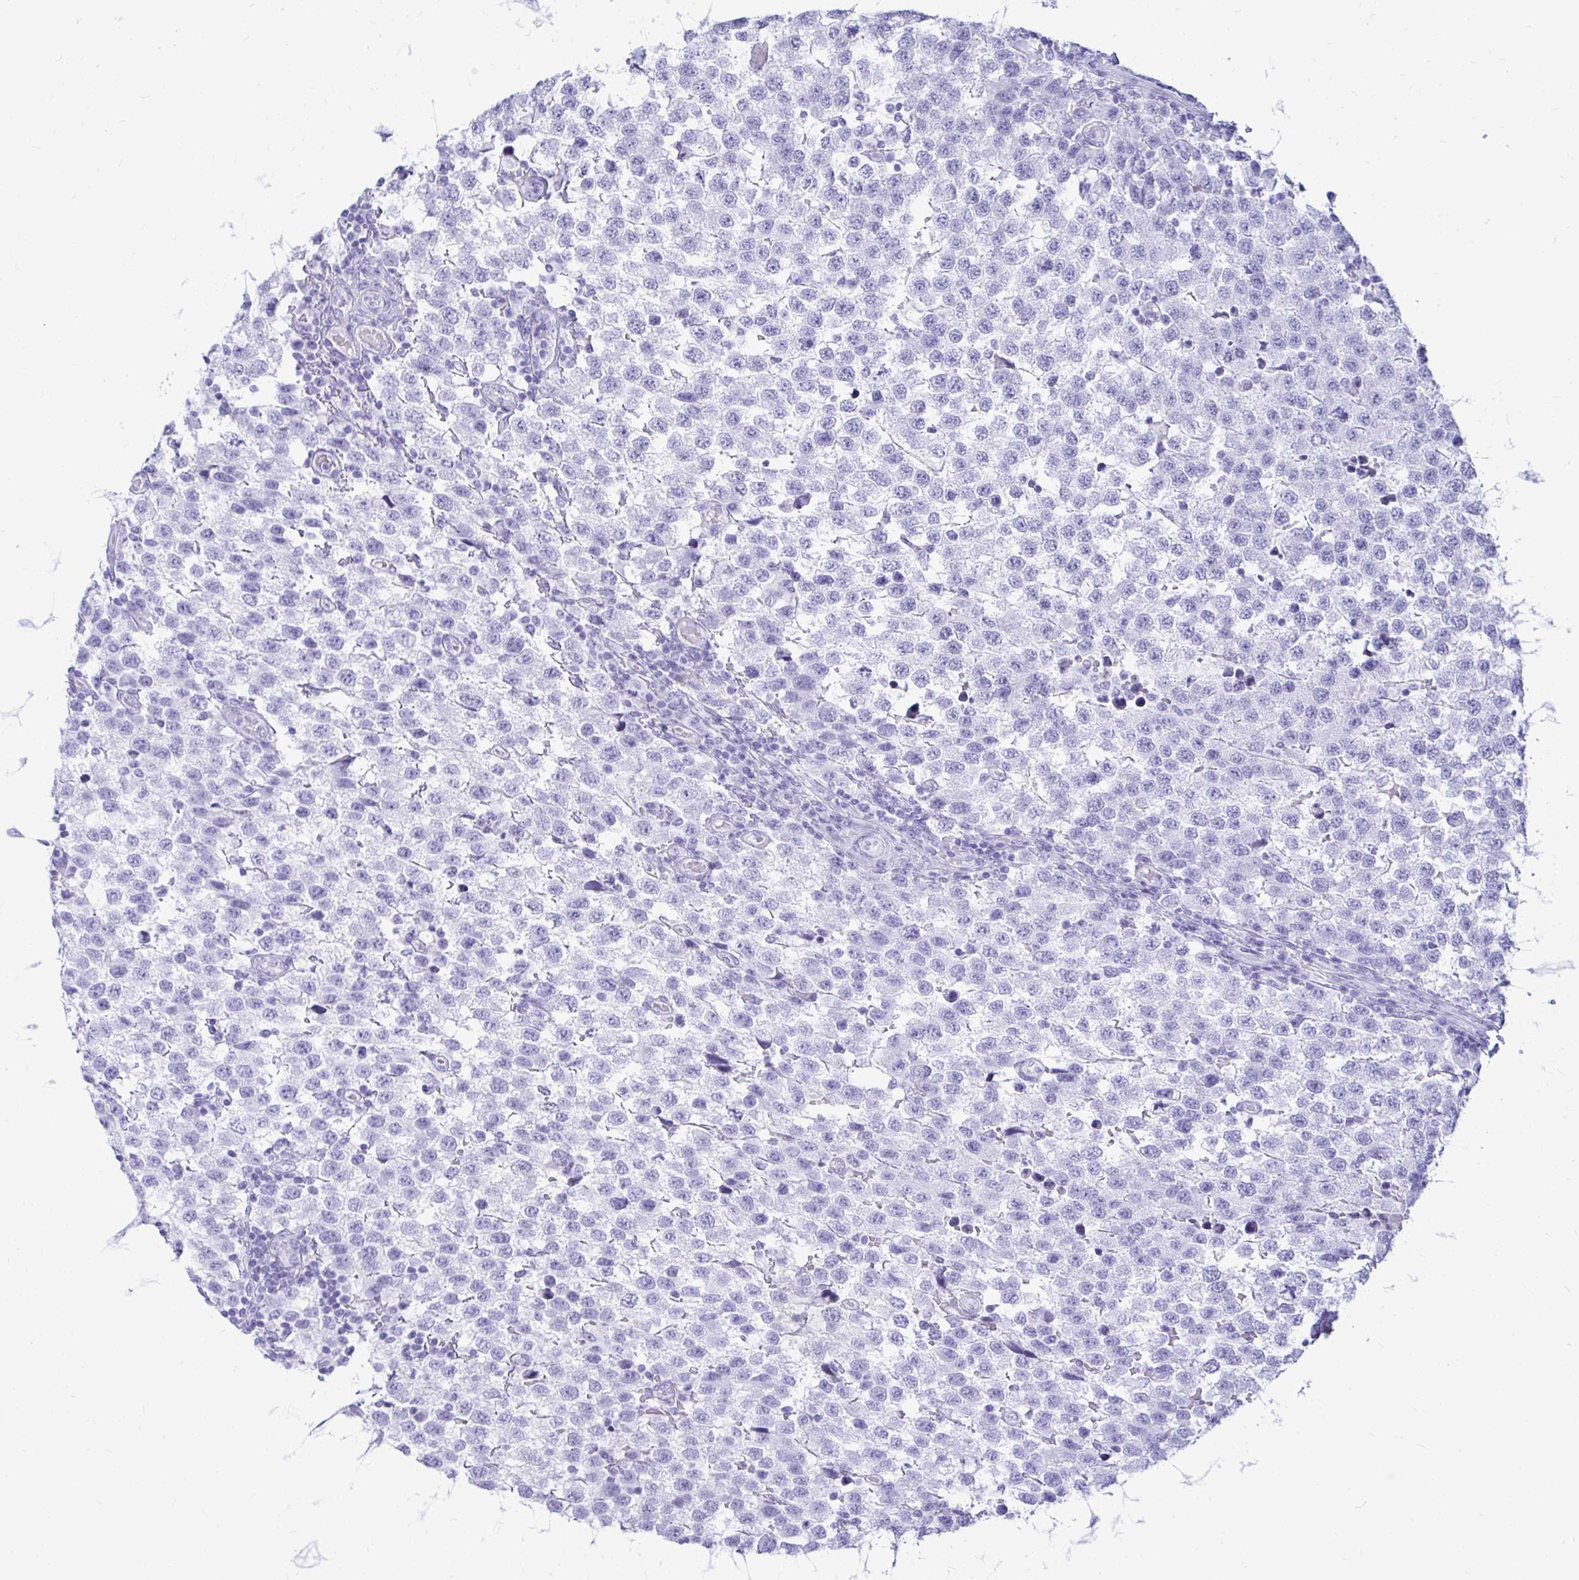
{"staining": {"intensity": "negative", "quantity": "none", "location": "none"}, "tissue": "testis cancer", "cell_type": "Tumor cells", "image_type": "cancer", "snomed": [{"axis": "morphology", "description": "Seminoma, NOS"}, {"axis": "topography", "description": "Testis"}], "caption": "Immunohistochemical staining of testis cancer (seminoma) shows no significant positivity in tumor cells.", "gene": "OR10R2", "patient": {"sex": "male", "age": 34}}